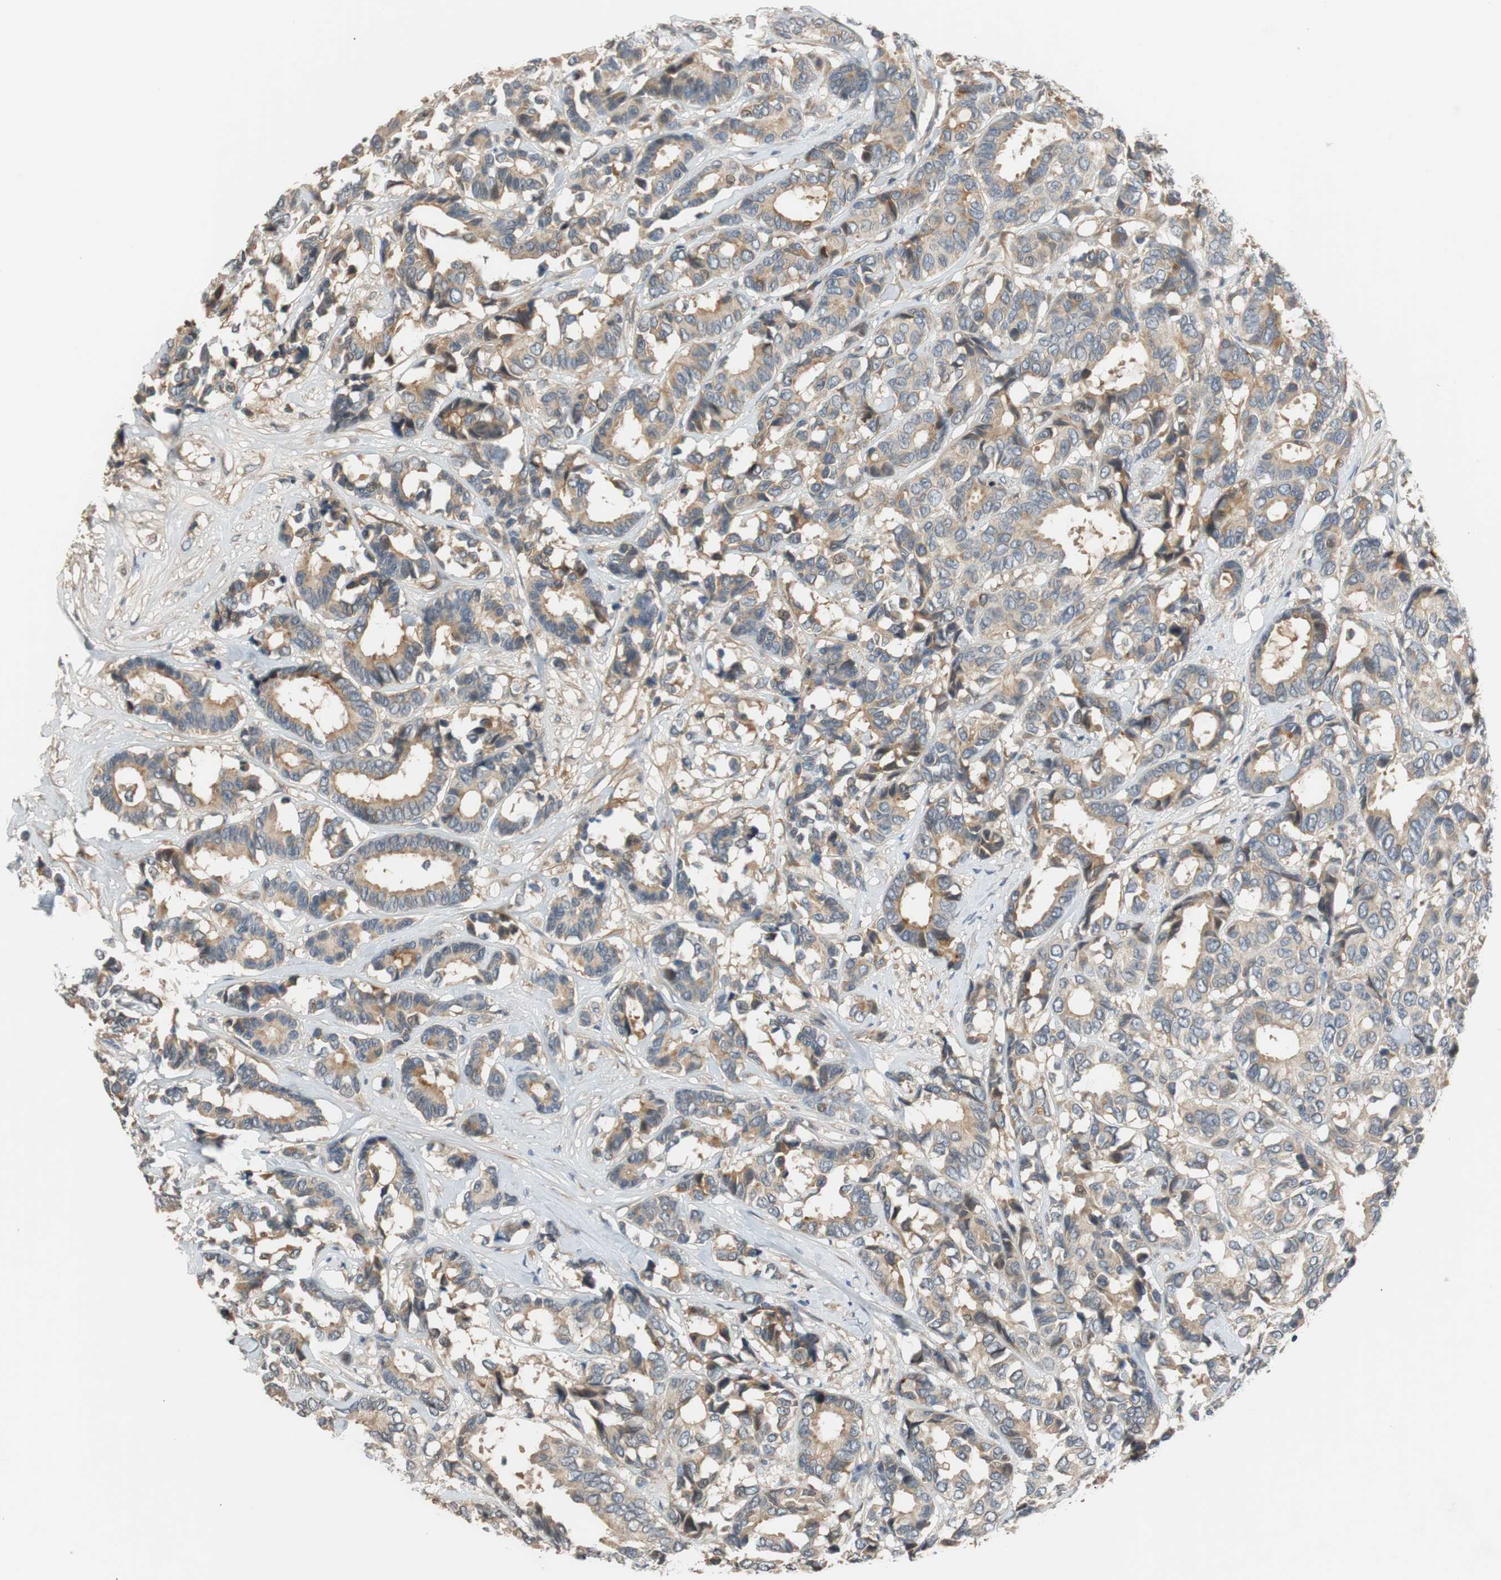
{"staining": {"intensity": "weak", "quantity": ">75%", "location": "cytoplasmic/membranous"}, "tissue": "breast cancer", "cell_type": "Tumor cells", "image_type": "cancer", "snomed": [{"axis": "morphology", "description": "Duct carcinoma"}, {"axis": "topography", "description": "Breast"}], "caption": "High-magnification brightfield microscopy of breast cancer stained with DAB (3,3'-diaminobenzidine) (brown) and counterstained with hematoxylin (blue). tumor cells exhibit weak cytoplasmic/membranous positivity is seen in about>75% of cells.", "gene": "C4A", "patient": {"sex": "female", "age": 87}}